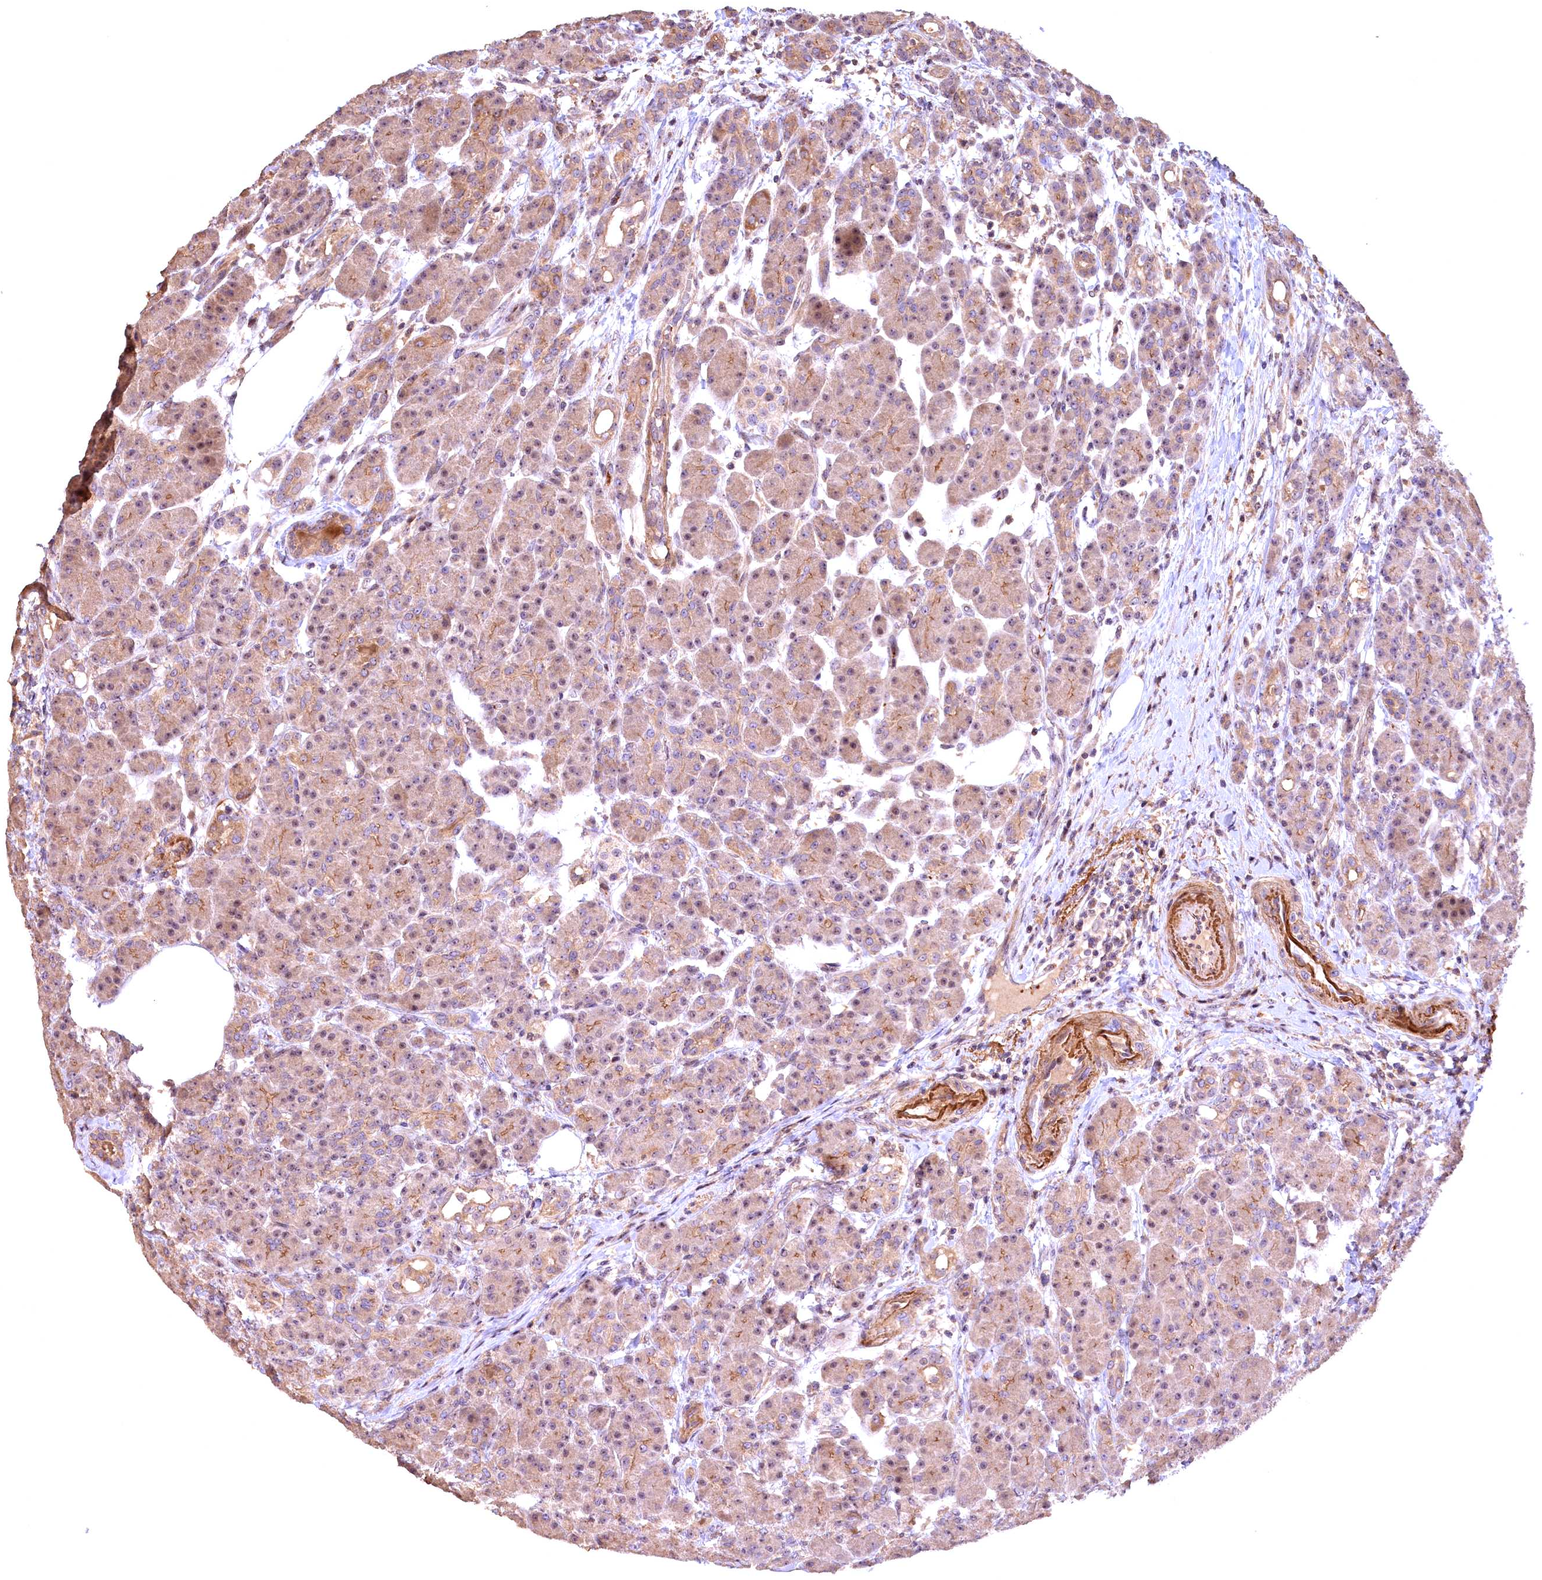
{"staining": {"intensity": "moderate", "quantity": ">75%", "location": "cytoplasmic/membranous,nuclear"}, "tissue": "pancreas", "cell_type": "Exocrine glandular cells", "image_type": "normal", "snomed": [{"axis": "morphology", "description": "Normal tissue, NOS"}, {"axis": "topography", "description": "Pancreas"}], "caption": "A brown stain labels moderate cytoplasmic/membranous,nuclear positivity of a protein in exocrine glandular cells of normal pancreas. (Stains: DAB in brown, nuclei in blue, Microscopy: brightfield microscopy at high magnification).", "gene": "FUZ", "patient": {"sex": "male", "age": 63}}